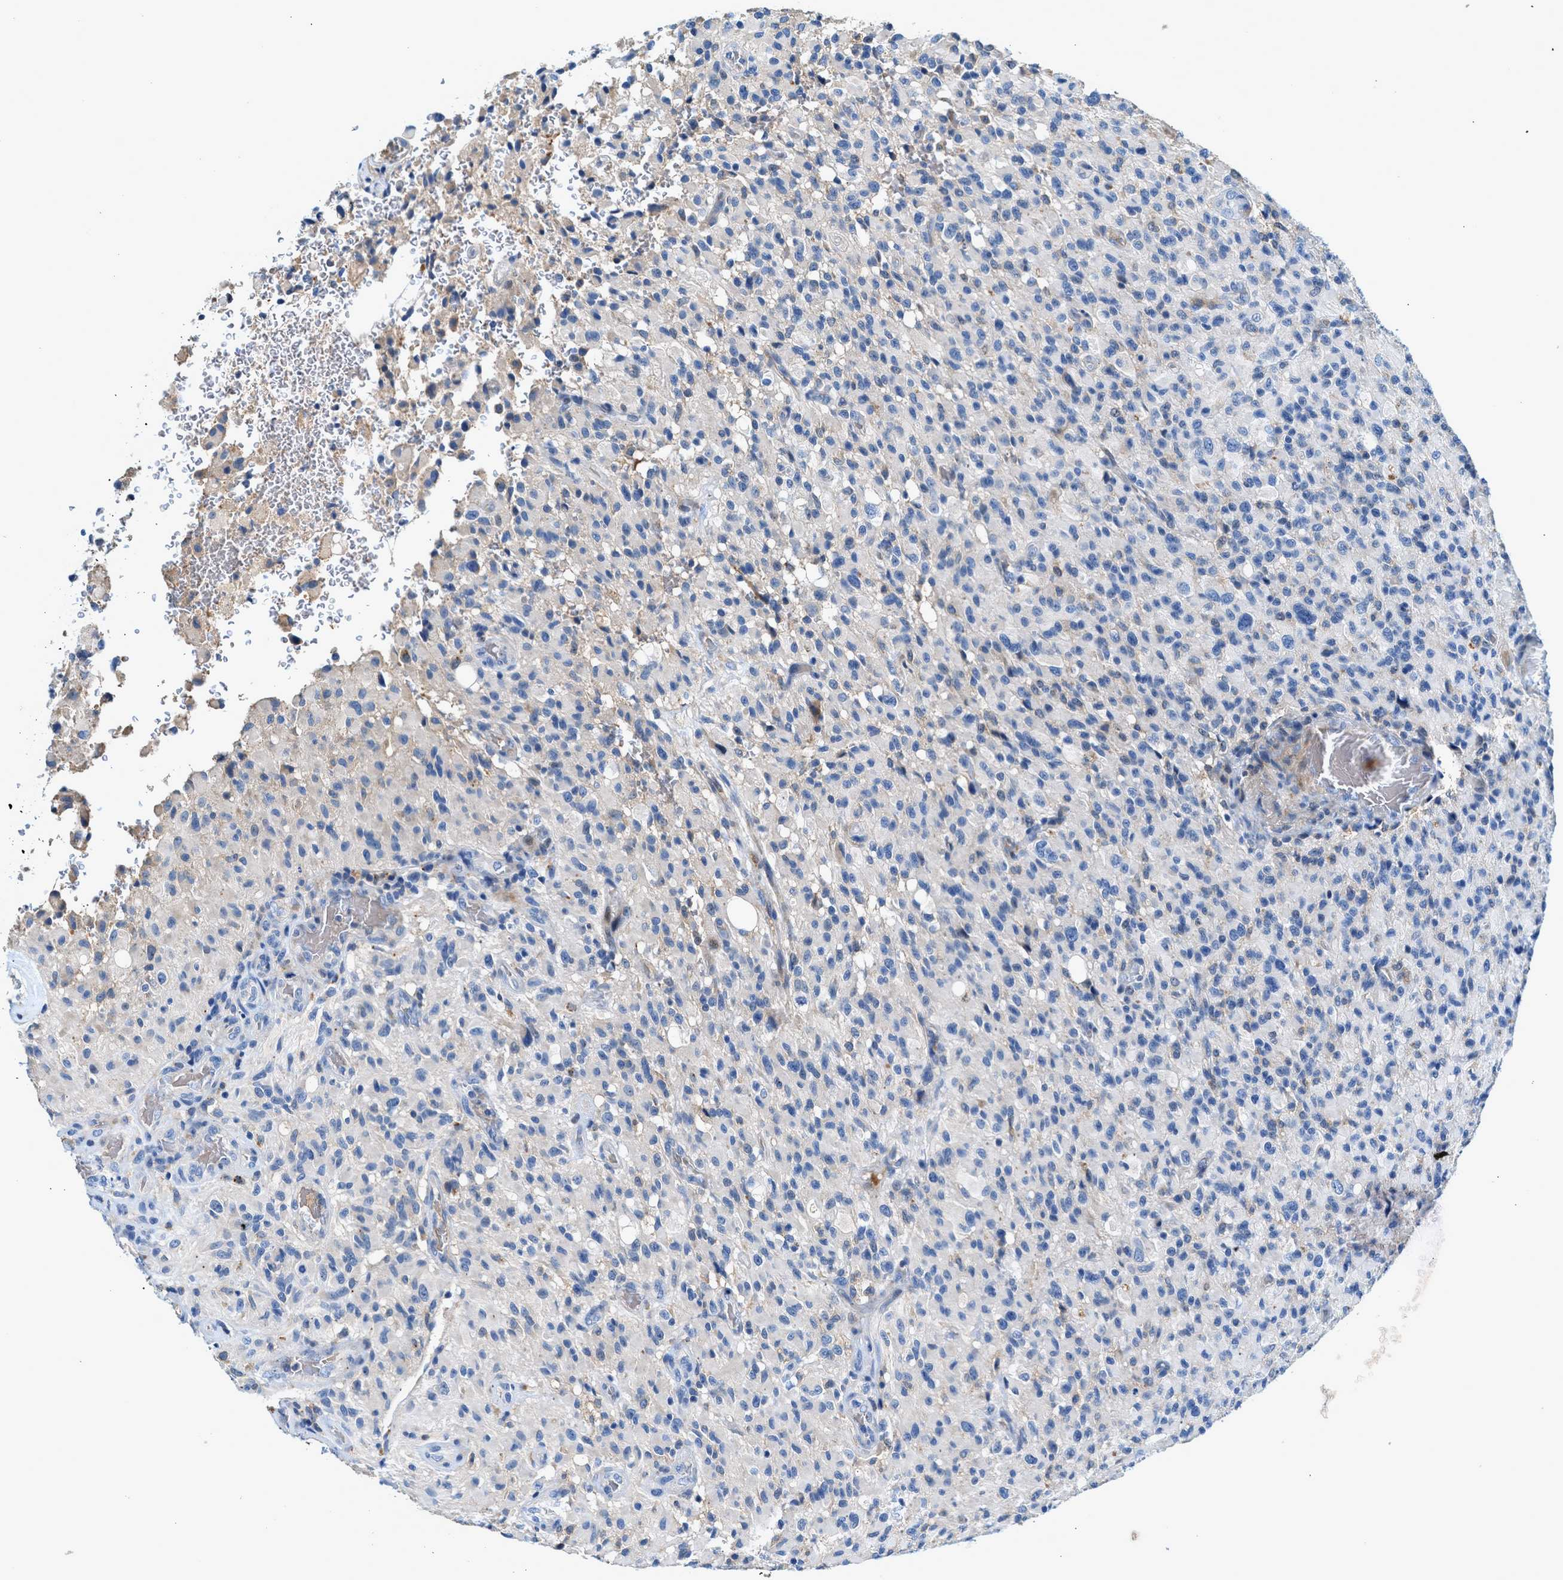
{"staining": {"intensity": "weak", "quantity": "<25%", "location": "cytoplasmic/membranous"}, "tissue": "glioma", "cell_type": "Tumor cells", "image_type": "cancer", "snomed": [{"axis": "morphology", "description": "Glioma, malignant, High grade"}, {"axis": "topography", "description": "Brain"}], "caption": "There is no significant staining in tumor cells of glioma. The staining was performed using DAB to visualize the protein expression in brown, while the nuclei were stained in blue with hematoxylin (Magnification: 20x).", "gene": "RWDD2B", "patient": {"sex": "male", "age": 71}}